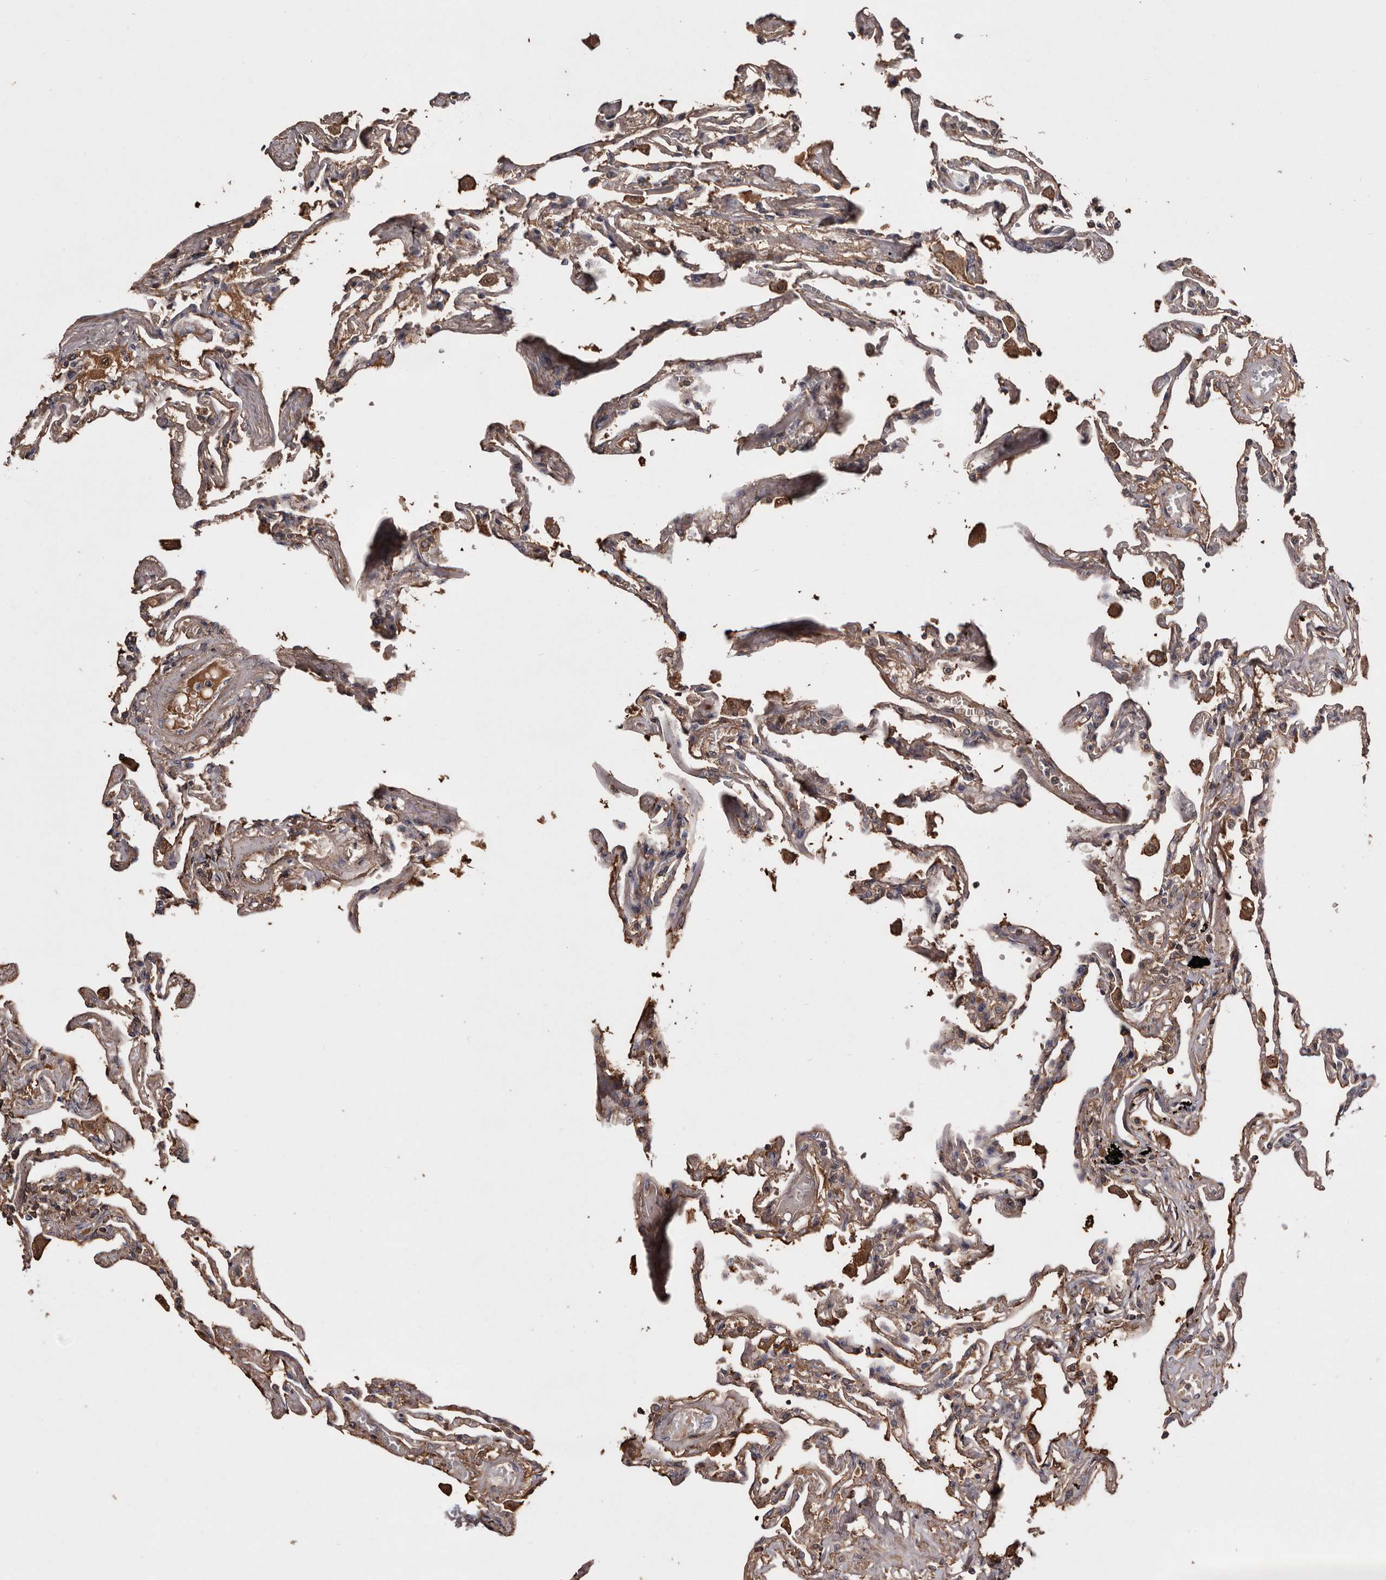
{"staining": {"intensity": "weak", "quantity": ">75%", "location": "cytoplasmic/membranous"}, "tissue": "lung", "cell_type": "Alveolar cells", "image_type": "normal", "snomed": [{"axis": "morphology", "description": "Normal tissue, NOS"}, {"axis": "topography", "description": "Lung"}], "caption": "Protein expression by IHC demonstrates weak cytoplasmic/membranous expression in approximately >75% of alveolar cells in normal lung.", "gene": "CYP1B1", "patient": {"sex": "female", "age": 67}}